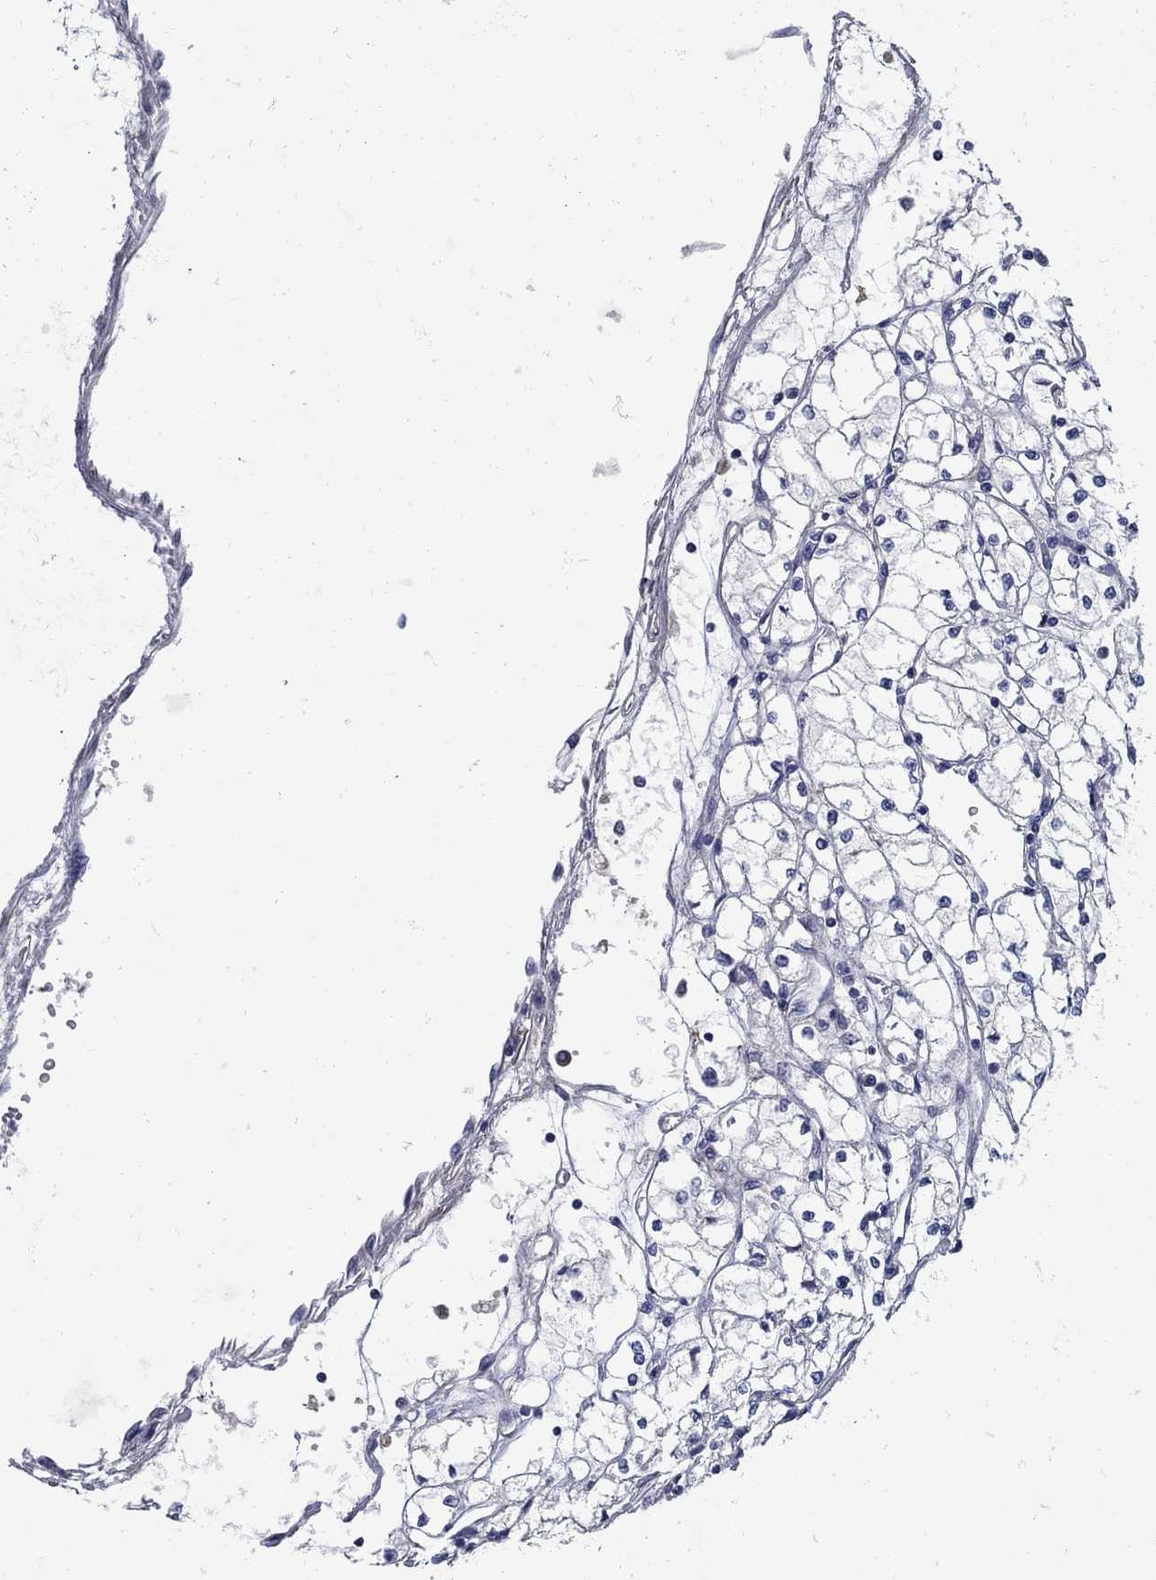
{"staining": {"intensity": "negative", "quantity": "none", "location": "none"}, "tissue": "renal cancer", "cell_type": "Tumor cells", "image_type": "cancer", "snomed": [{"axis": "morphology", "description": "Adenocarcinoma, NOS"}, {"axis": "topography", "description": "Kidney"}], "caption": "High power microscopy micrograph of an immunohistochemistry micrograph of renal cancer, revealing no significant staining in tumor cells.", "gene": "SULT2B1", "patient": {"sex": "male", "age": 67}}